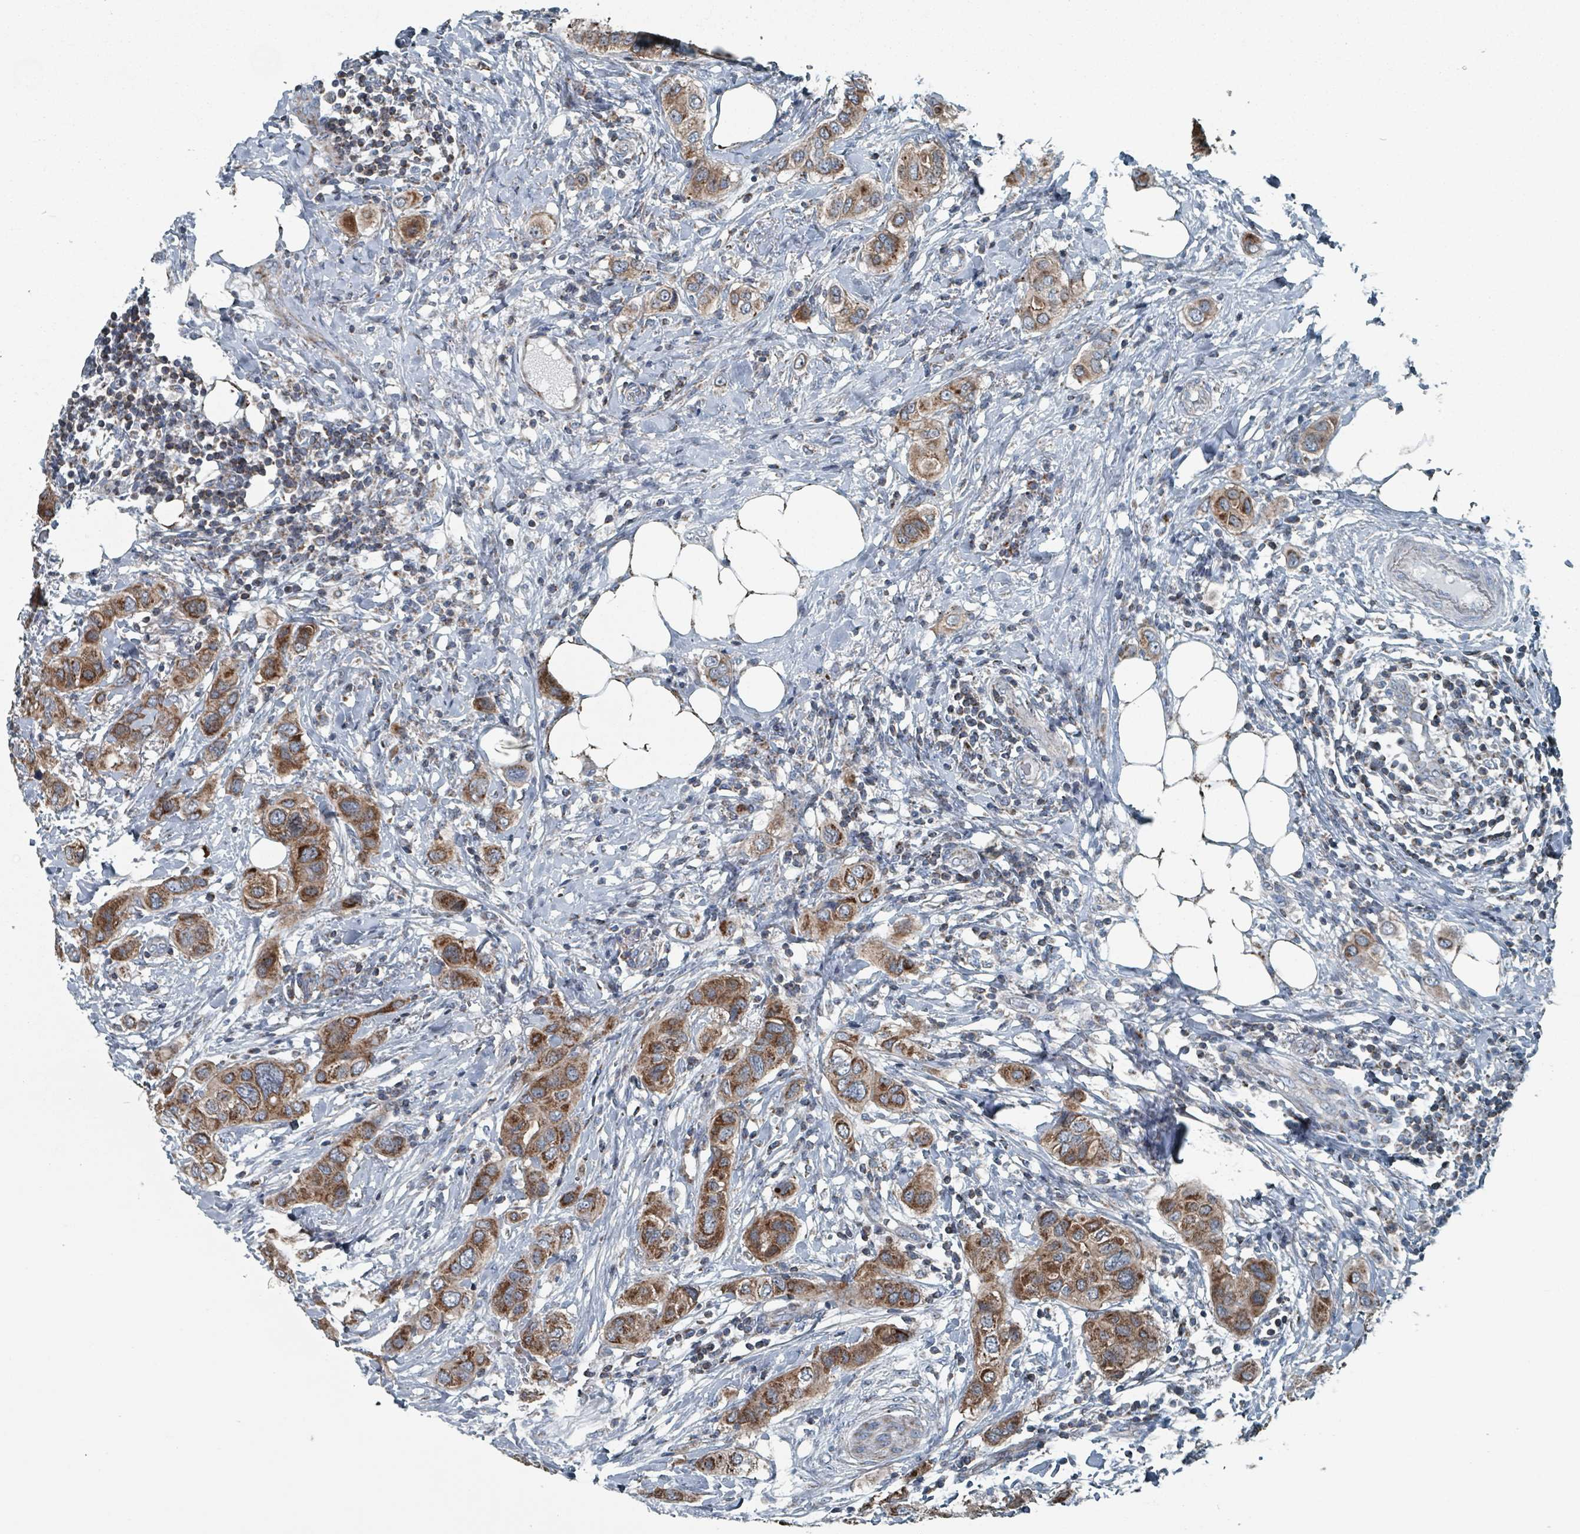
{"staining": {"intensity": "strong", "quantity": ">75%", "location": "cytoplasmic/membranous"}, "tissue": "breast cancer", "cell_type": "Tumor cells", "image_type": "cancer", "snomed": [{"axis": "morphology", "description": "Lobular carcinoma"}, {"axis": "topography", "description": "Breast"}], "caption": "An image showing strong cytoplasmic/membranous expression in about >75% of tumor cells in breast cancer, as visualized by brown immunohistochemical staining.", "gene": "ABHD18", "patient": {"sex": "female", "age": 51}}